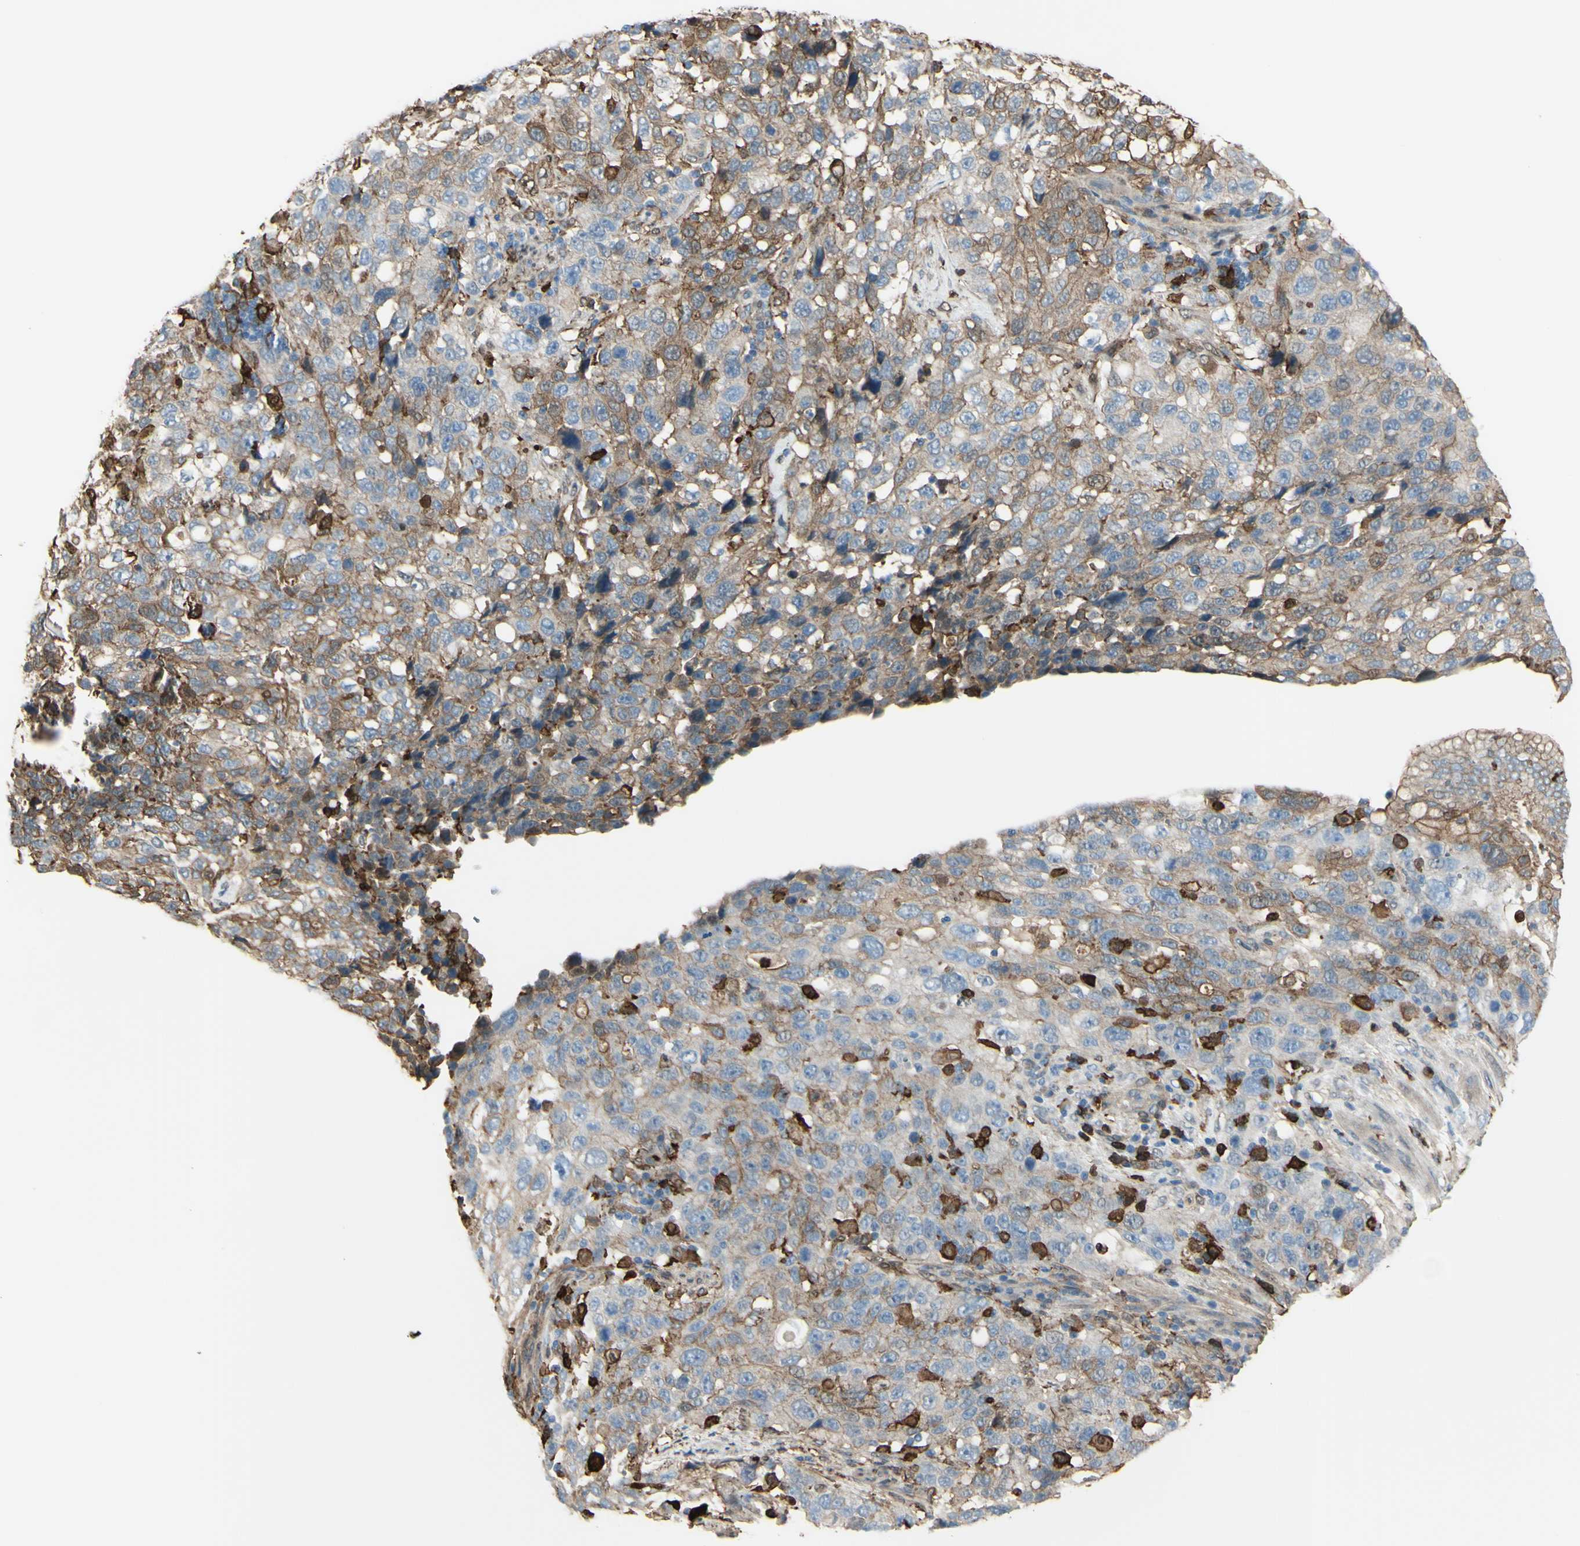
{"staining": {"intensity": "weak", "quantity": ">75%", "location": "cytoplasmic/membranous"}, "tissue": "stomach cancer", "cell_type": "Tumor cells", "image_type": "cancer", "snomed": [{"axis": "morphology", "description": "Normal tissue, NOS"}, {"axis": "morphology", "description": "Adenocarcinoma, NOS"}, {"axis": "topography", "description": "Stomach"}], "caption": "DAB (3,3'-diaminobenzidine) immunohistochemical staining of stomach cancer demonstrates weak cytoplasmic/membranous protein staining in about >75% of tumor cells.", "gene": "GSN", "patient": {"sex": "male", "age": 48}}